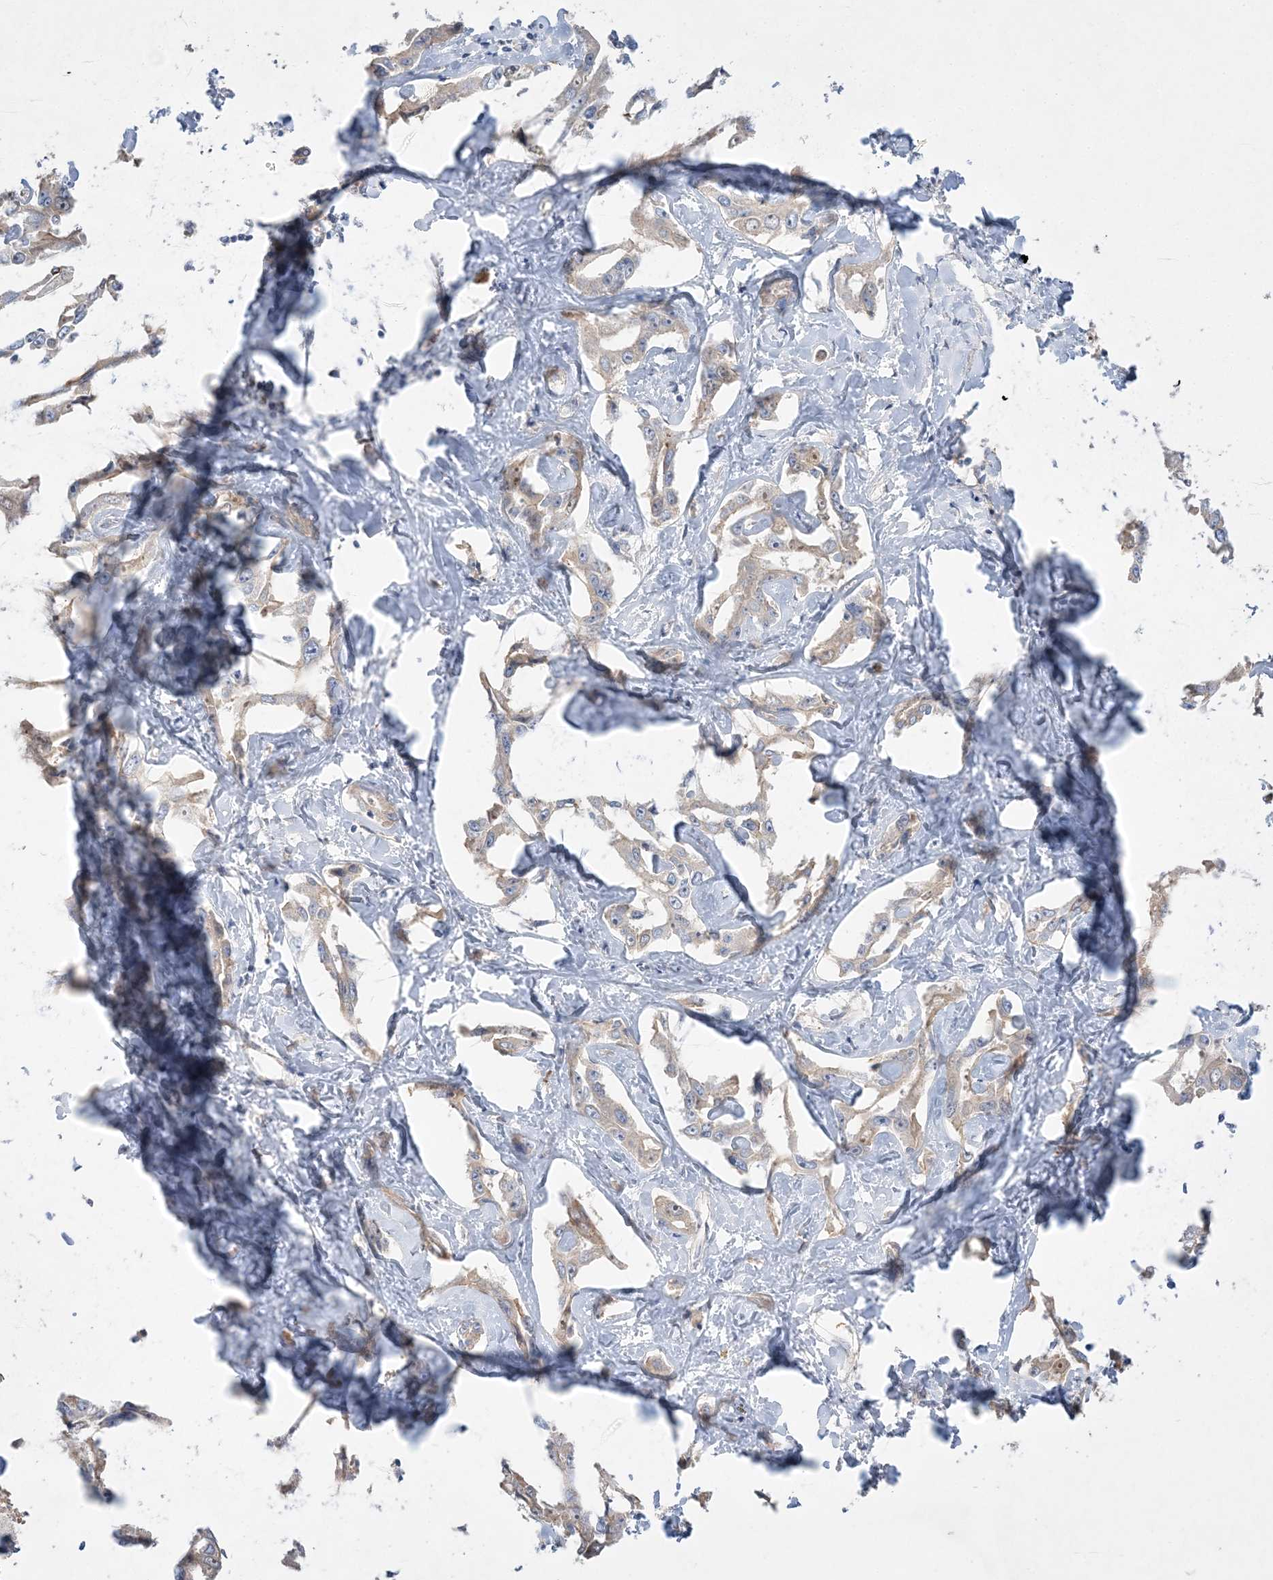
{"staining": {"intensity": "weak", "quantity": "<25%", "location": "cytoplasmic/membranous"}, "tissue": "liver cancer", "cell_type": "Tumor cells", "image_type": "cancer", "snomed": [{"axis": "morphology", "description": "Cholangiocarcinoma"}, {"axis": "topography", "description": "Liver"}], "caption": "High magnification brightfield microscopy of liver cancer stained with DAB (3,3'-diaminobenzidine) (brown) and counterstained with hematoxylin (blue): tumor cells show no significant positivity.", "gene": "ADCK2", "patient": {"sex": "male", "age": 59}}